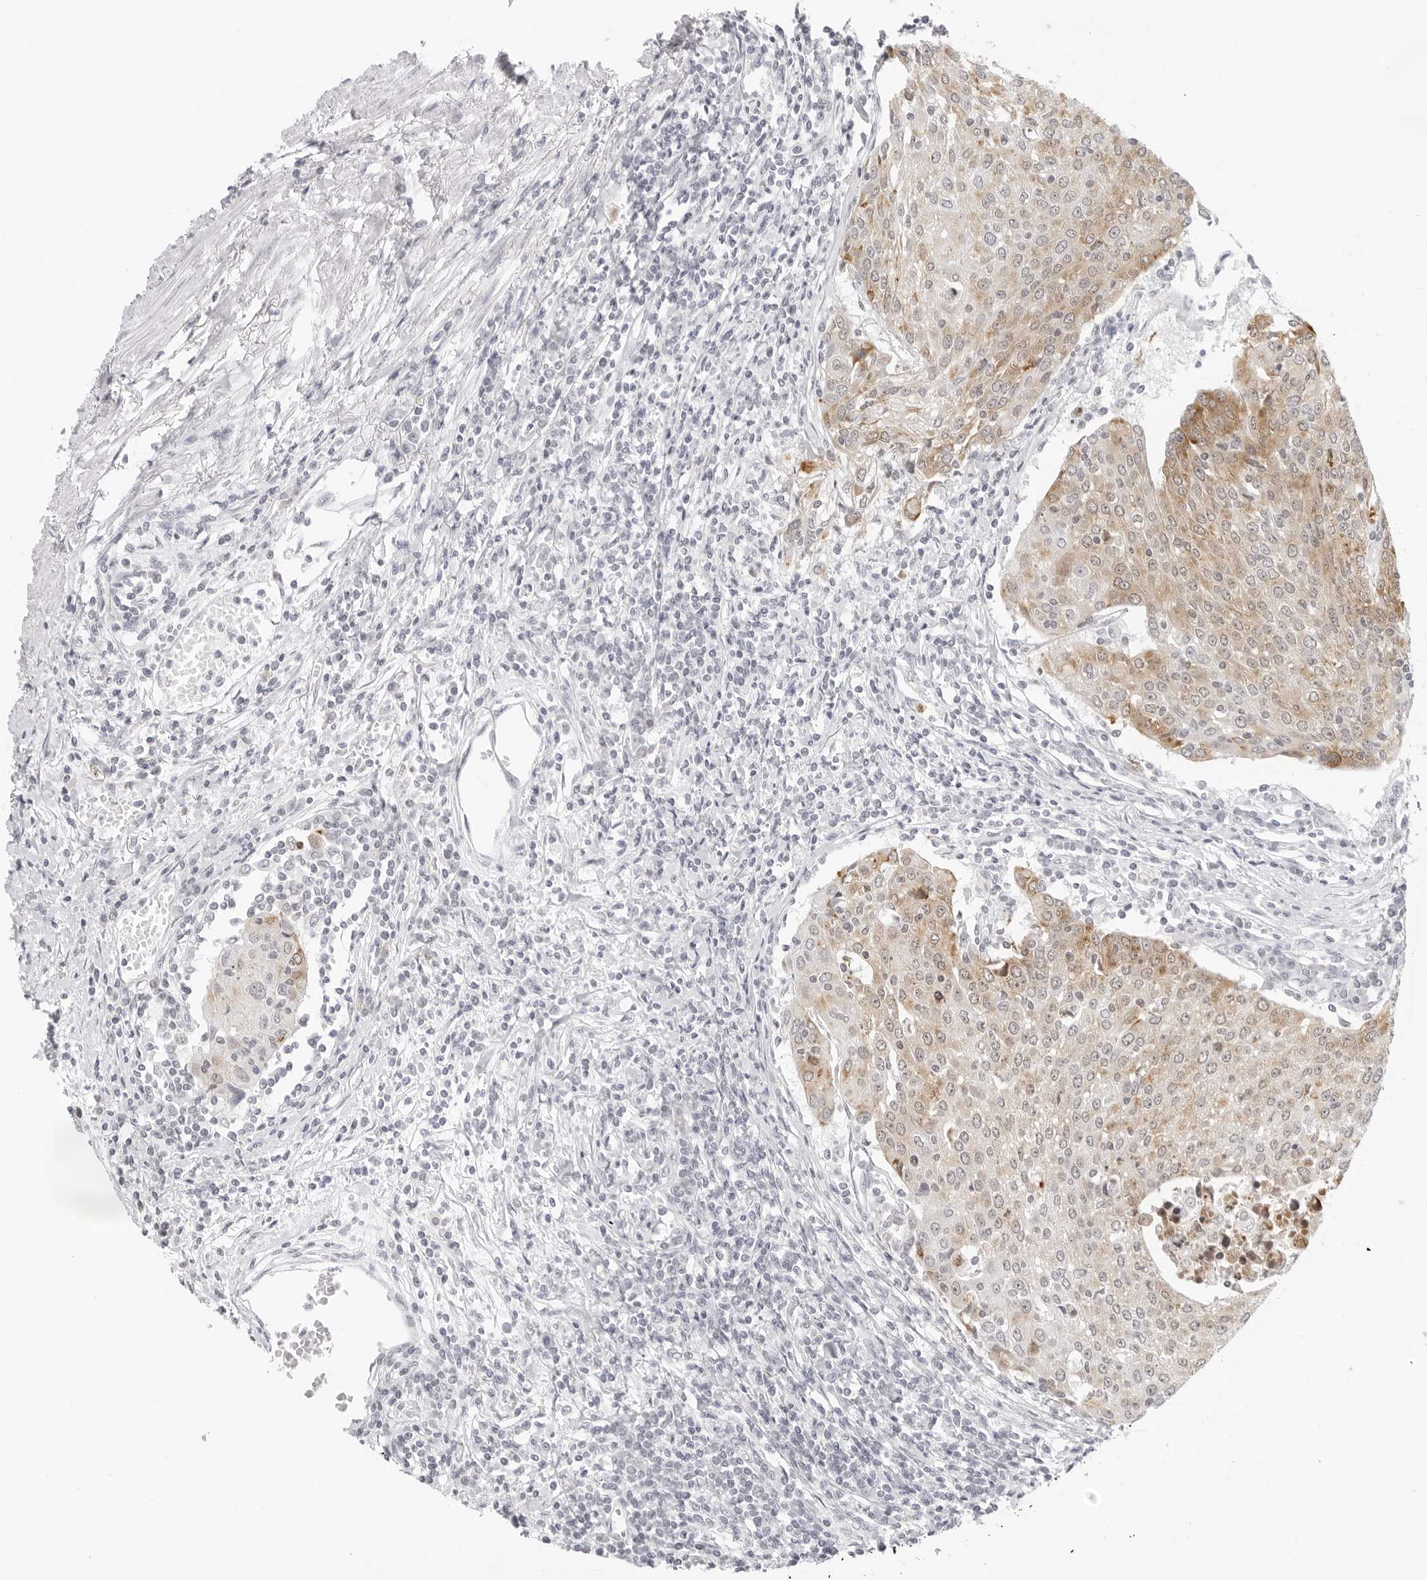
{"staining": {"intensity": "moderate", "quantity": "<25%", "location": "cytoplasmic/membranous"}, "tissue": "urothelial cancer", "cell_type": "Tumor cells", "image_type": "cancer", "snomed": [{"axis": "morphology", "description": "Urothelial carcinoma, High grade"}, {"axis": "topography", "description": "Urinary bladder"}], "caption": "Moderate cytoplasmic/membranous expression for a protein is appreciated in about <25% of tumor cells of urothelial cancer using immunohistochemistry (IHC).", "gene": "MSH6", "patient": {"sex": "female", "age": 85}}